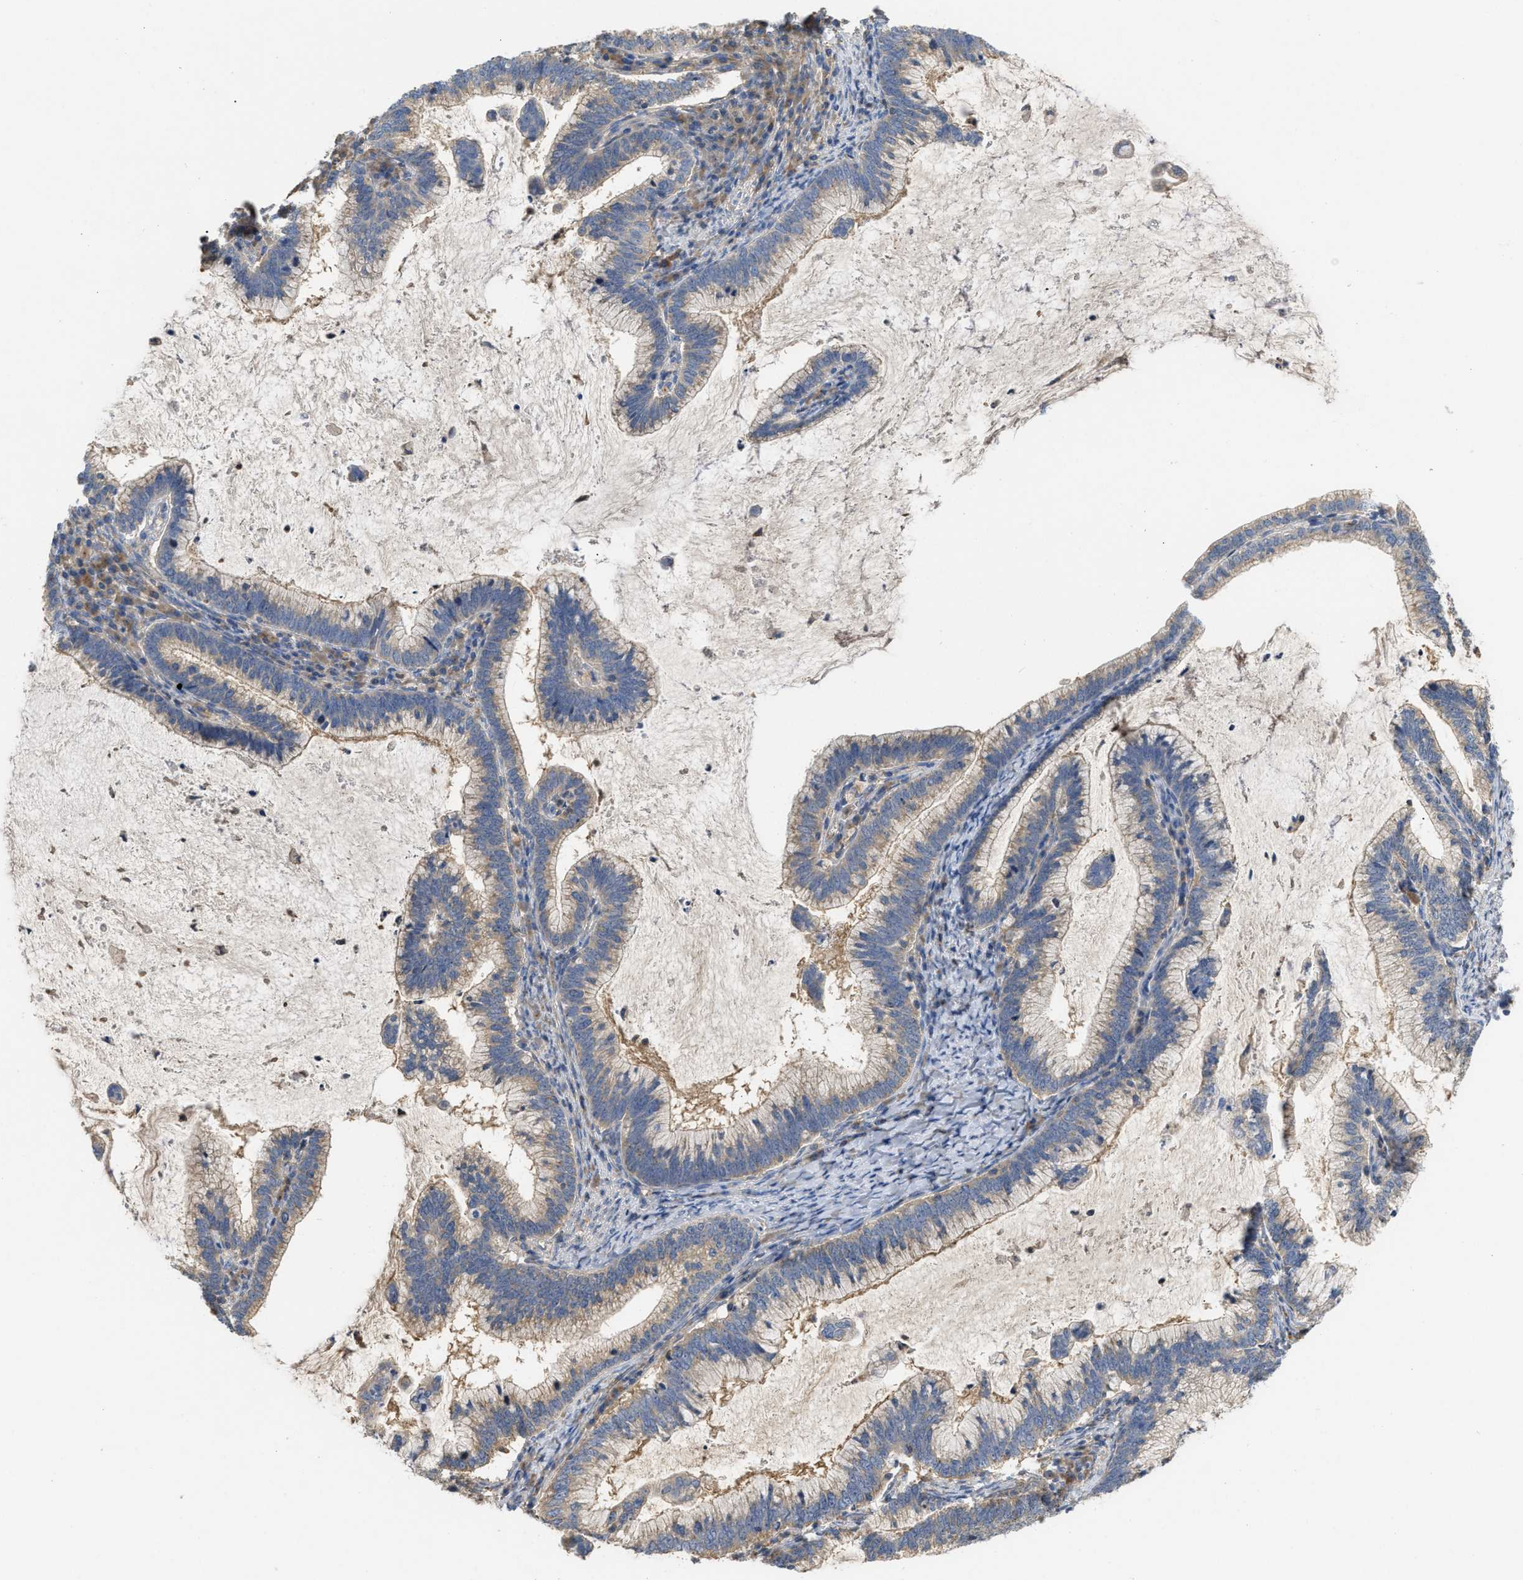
{"staining": {"intensity": "weak", "quantity": "<25%", "location": "cytoplasmic/membranous"}, "tissue": "cervical cancer", "cell_type": "Tumor cells", "image_type": "cancer", "snomed": [{"axis": "morphology", "description": "Adenocarcinoma, NOS"}, {"axis": "topography", "description": "Cervix"}], "caption": "High magnification brightfield microscopy of cervical cancer (adenocarcinoma) stained with DAB (brown) and counterstained with hematoxylin (blue): tumor cells show no significant positivity.", "gene": "RNF216", "patient": {"sex": "female", "age": 36}}